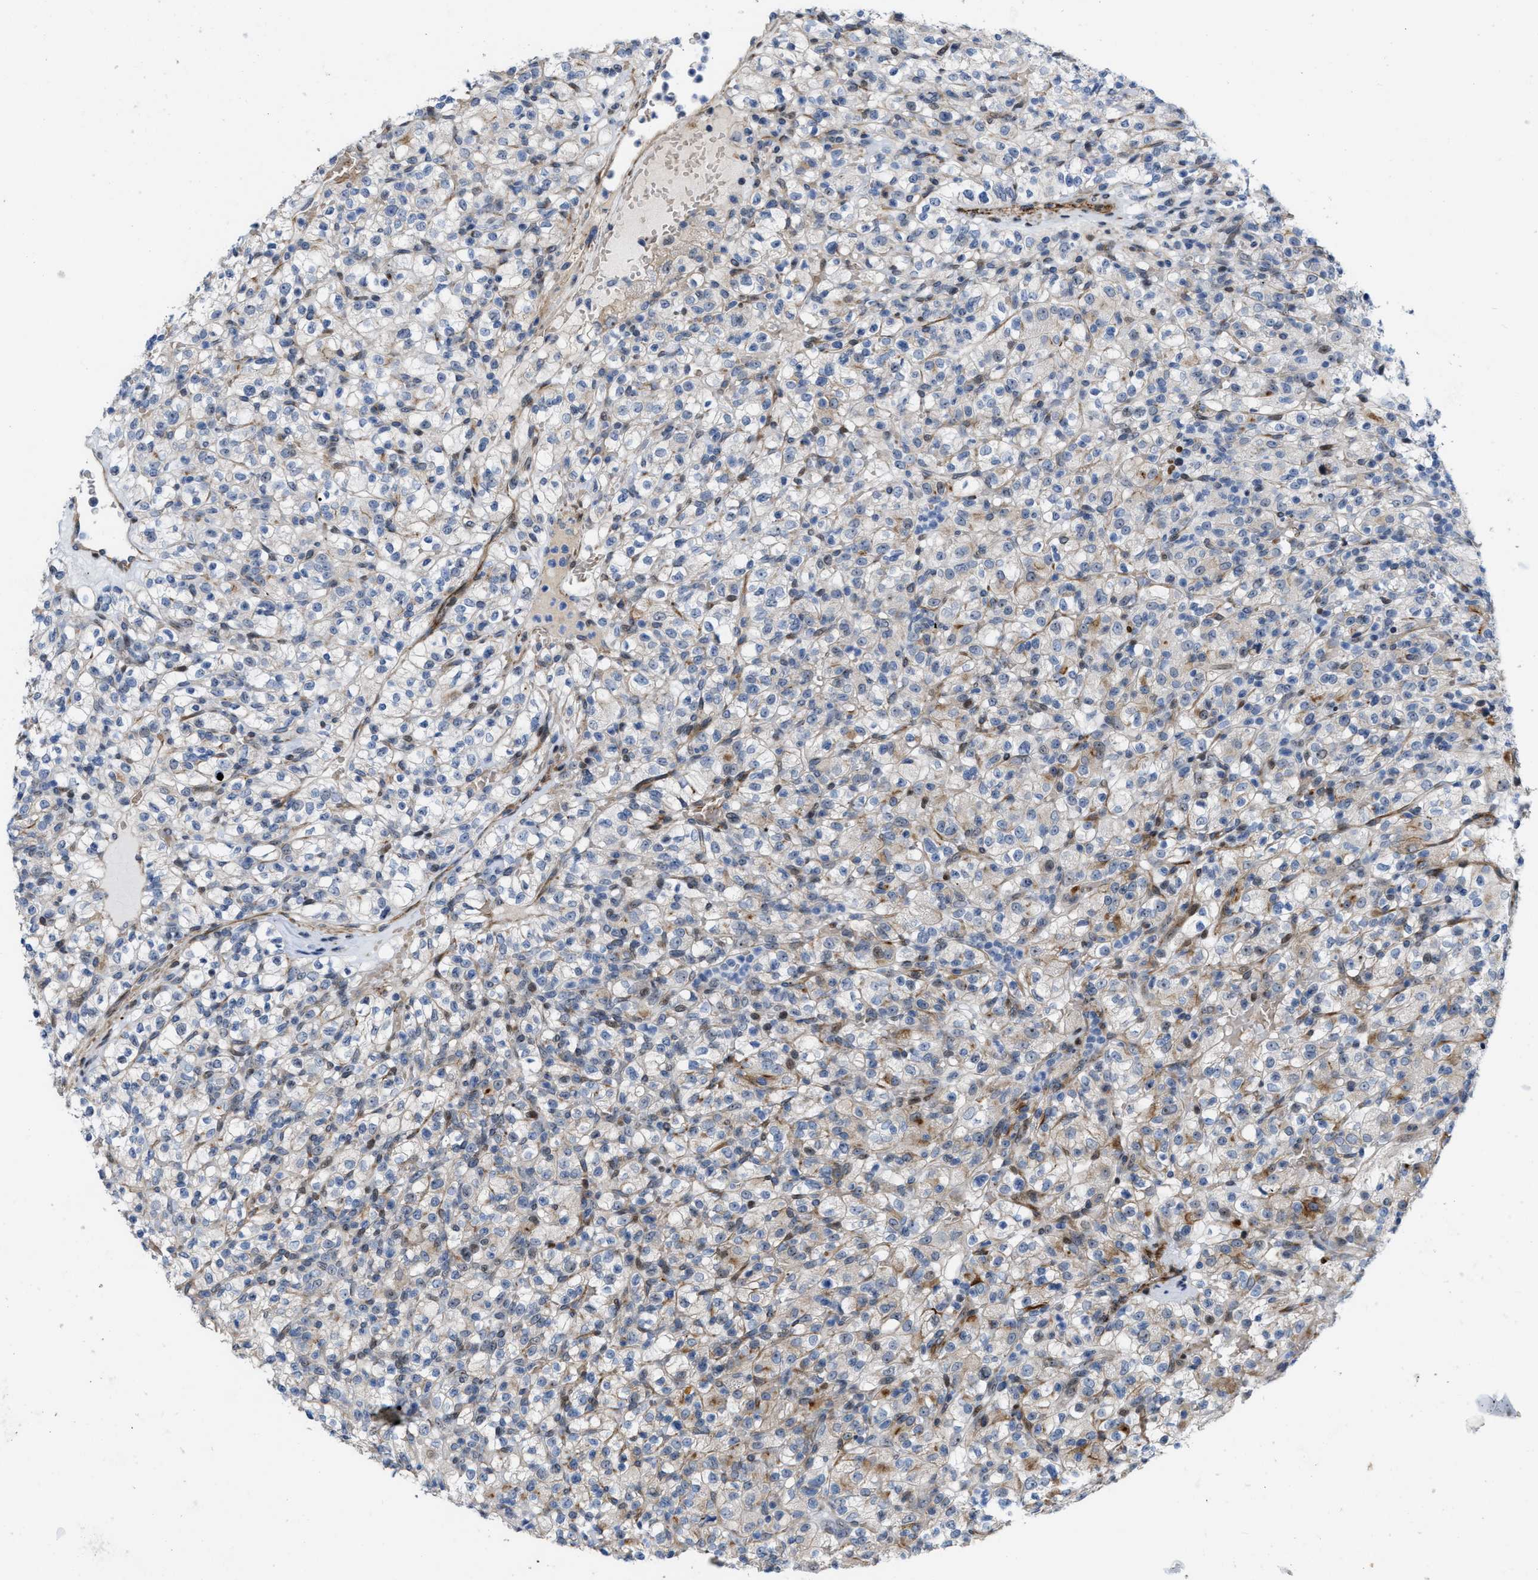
{"staining": {"intensity": "weak", "quantity": "<25%", "location": "cytoplasmic/membranous"}, "tissue": "renal cancer", "cell_type": "Tumor cells", "image_type": "cancer", "snomed": [{"axis": "morphology", "description": "Normal tissue, NOS"}, {"axis": "morphology", "description": "Adenocarcinoma, NOS"}, {"axis": "topography", "description": "Kidney"}], "caption": "Human adenocarcinoma (renal) stained for a protein using immunohistochemistry exhibits no positivity in tumor cells.", "gene": "POLR1F", "patient": {"sex": "female", "age": 72}}